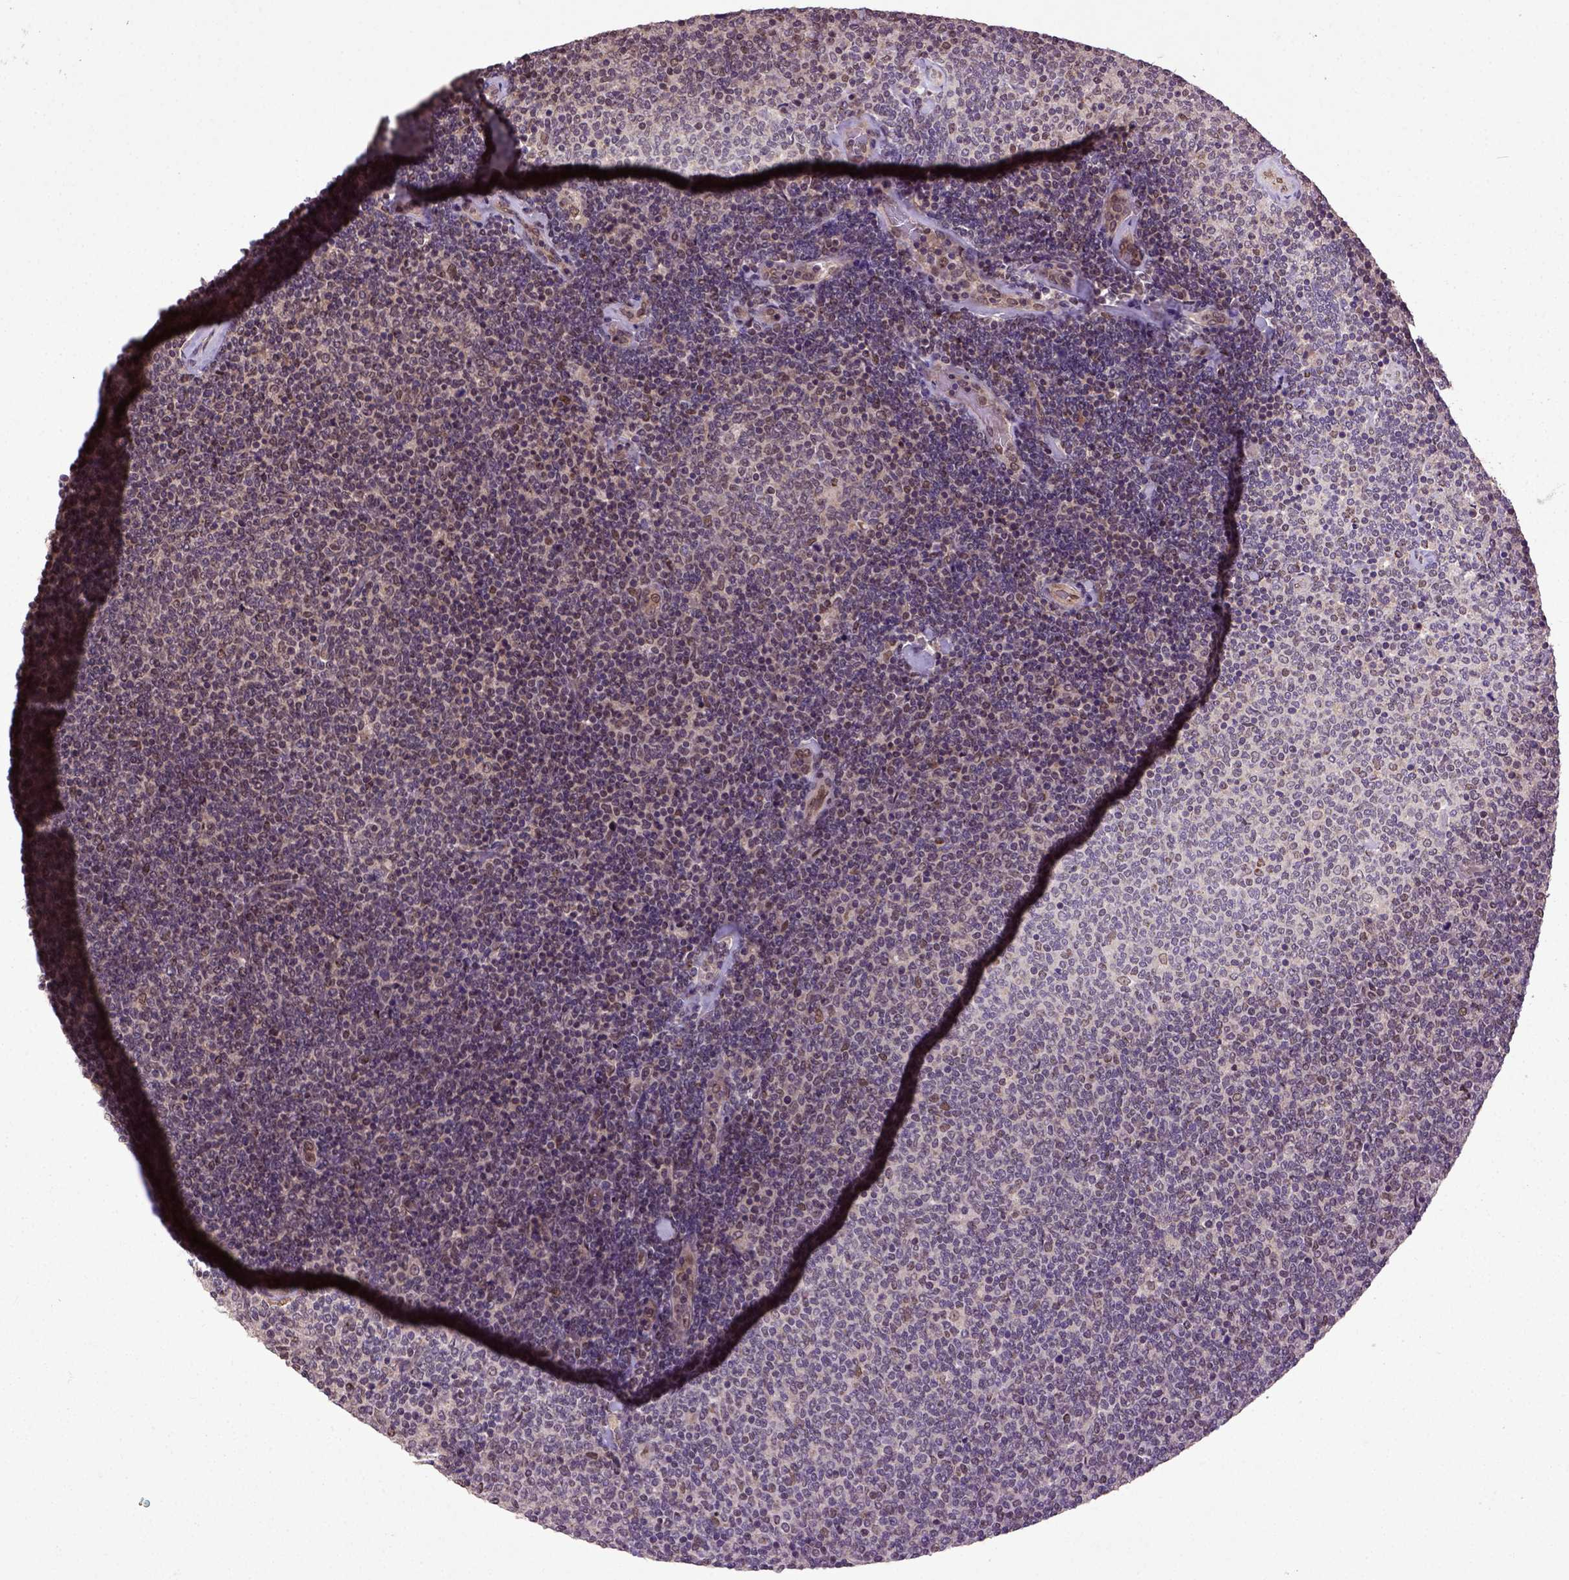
{"staining": {"intensity": "moderate", "quantity": "25%-75%", "location": "nuclear"}, "tissue": "lymphoma", "cell_type": "Tumor cells", "image_type": "cancer", "snomed": [{"axis": "morphology", "description": "Malignant lymphoma, non-Hodgkin's type, Low grade"}, {"axis": "topography", "description": "Lymph node"}], "caption": "Immunohistochemistry (IHC) image of neoplastic tissue: lymphoma stained using immunohistochemistry (IHC) shows medium levels of moderate protein expression localized specifically in the nuclear of tumor cells, appearing as a nuclear brown color.", "gene": "UBA3", "patient": {"sex": "male", "age": 52}}